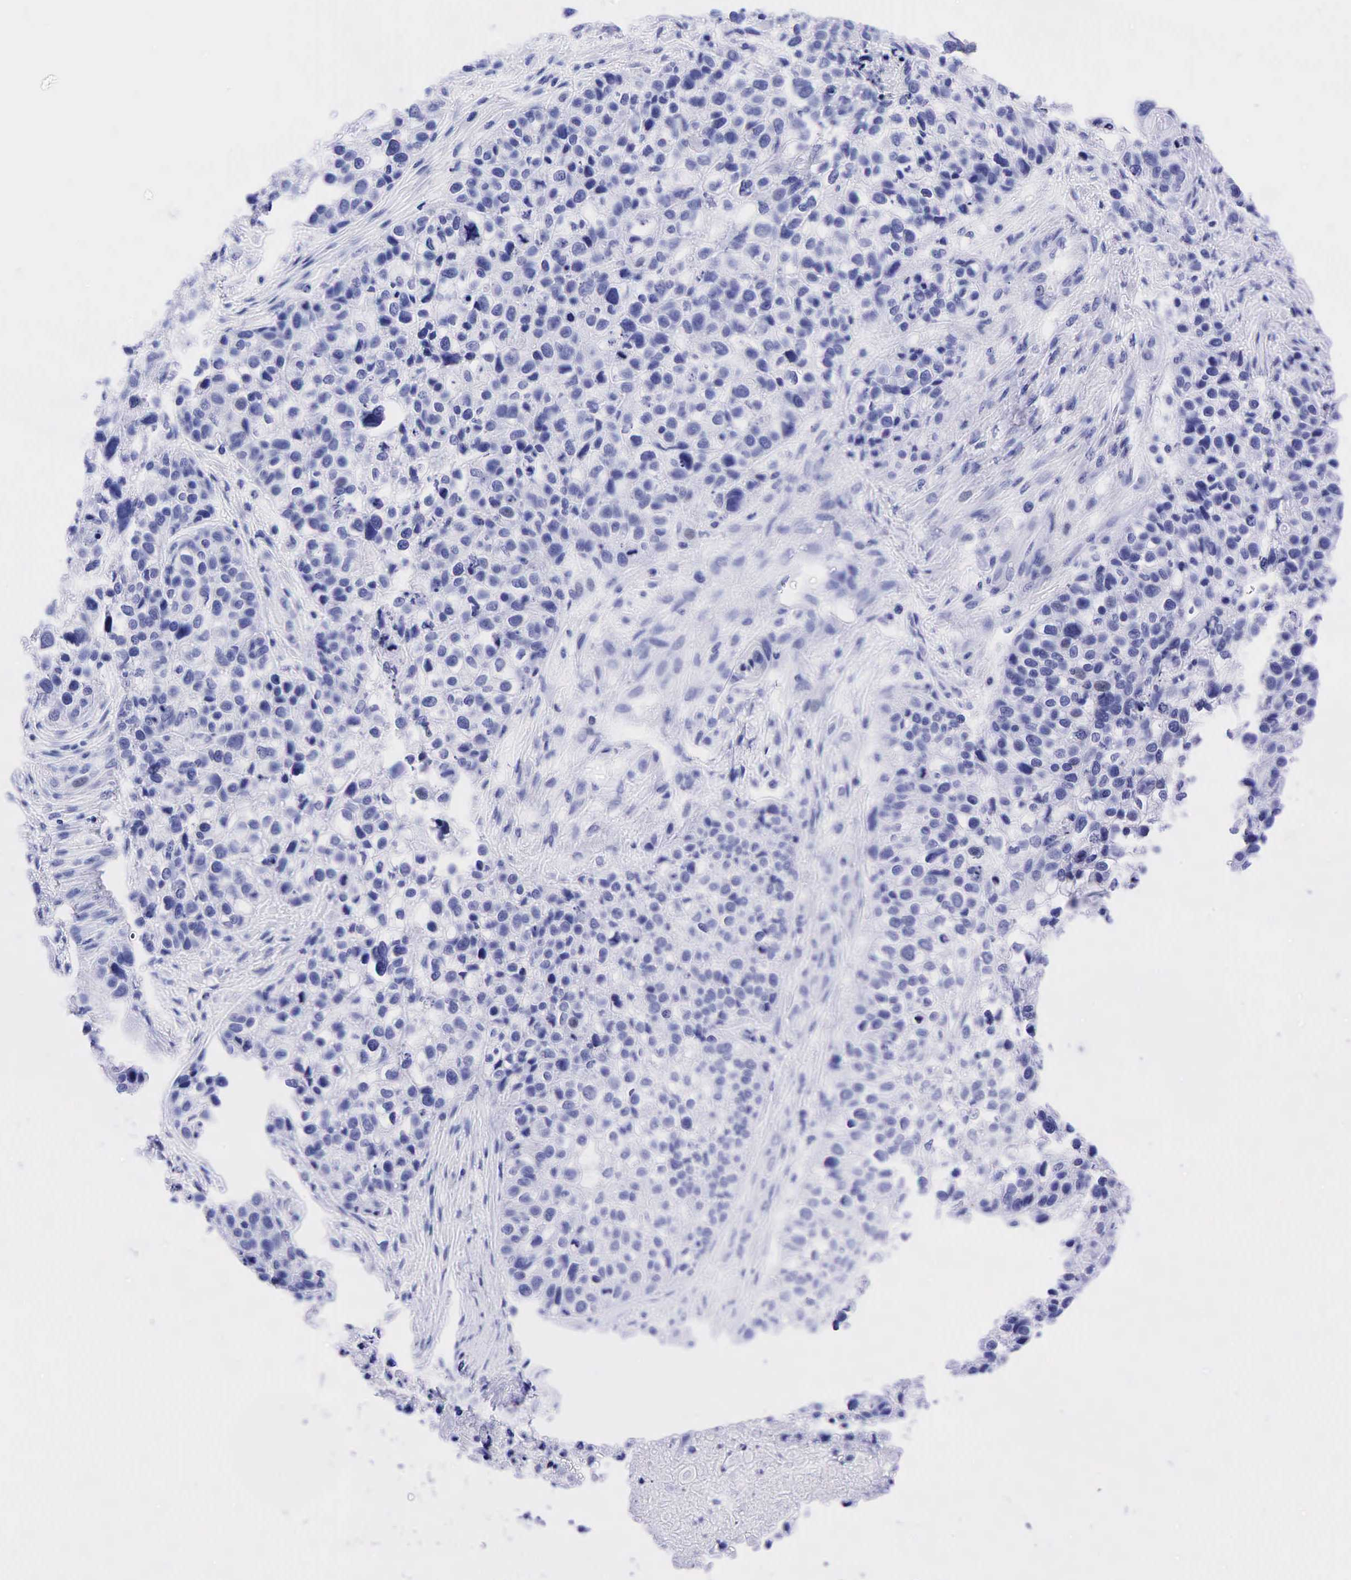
{"staining": {"intensity": "negative", "quantity": "none", "location": "none"}, "tissue": "lung cancer", "cell_type": "Tumor cells", "image_type": "cancer", "snomed": [{"axis": "morphology", "description": "Squamous cell carcinoma, NOS"}, {"axis": "topography", "description": "Lymph node"}, {"axis": "topography", "description": "Lung"}], "caption": "Tumor cells show no significant protein expression in lung cancer (squamous cell carcinoma). (DAB (3,3'-diaminobenzidine) immunohistochemistry visualized using brightfield microscopy, high magnification).", "gene": "CHGA", "patient": {"sex": "male", "age": 74}}